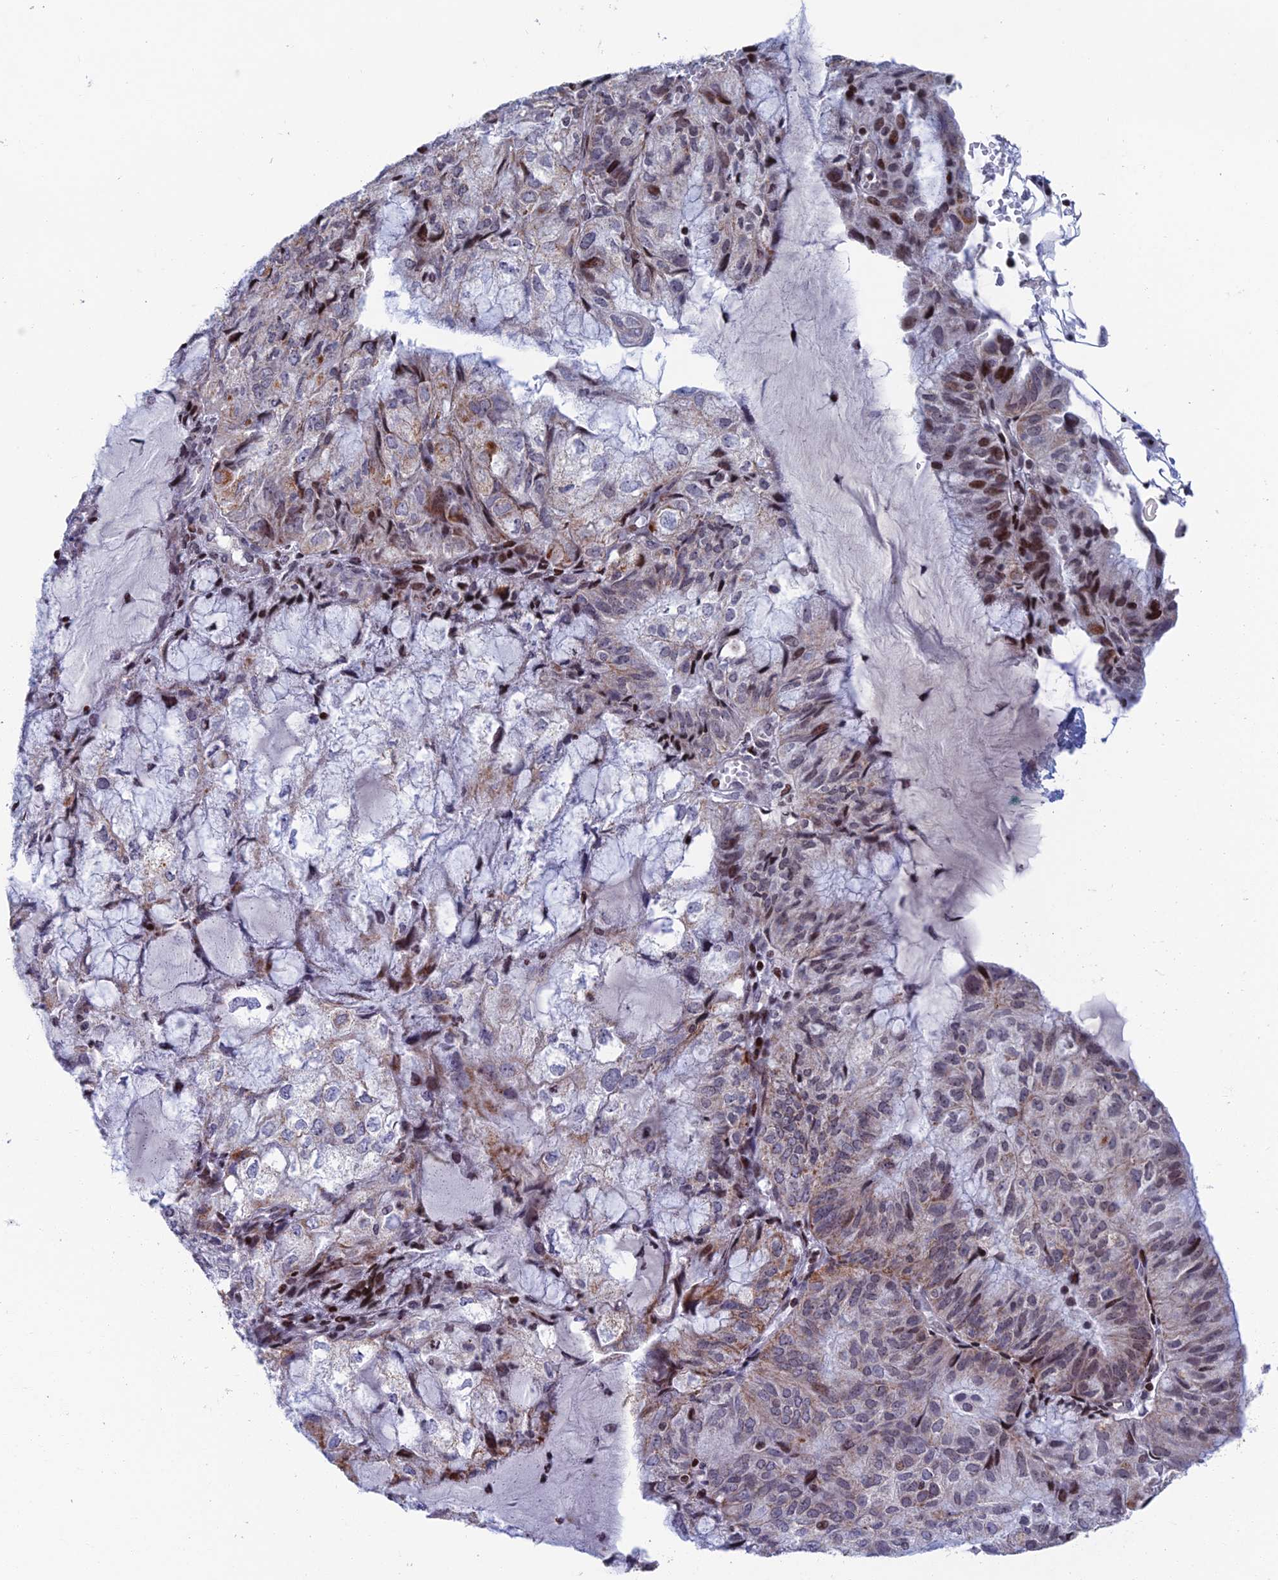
{"staining": {"intensity": "moderate", "quantity": "<25%", "location": "cytoplasmic/membranous,nuclear"}, "tissue": "endometrial cancer", "cell_type": "Tumor cells", "image_type": "cancer", "snomed": [{"axis": "morphology", "description": "Adenocarcinoma, NOS"}, {"axis": "topography", "description": "Endometrium"}], "caption": "Protein staining demonstrates moderate cytoplasmic/membranous and nuclear positivity in approximately <25% of tumor cells in endometrial cancer.", "gene": "AFF3", "patient": {"sex": "female", "age": 81}}